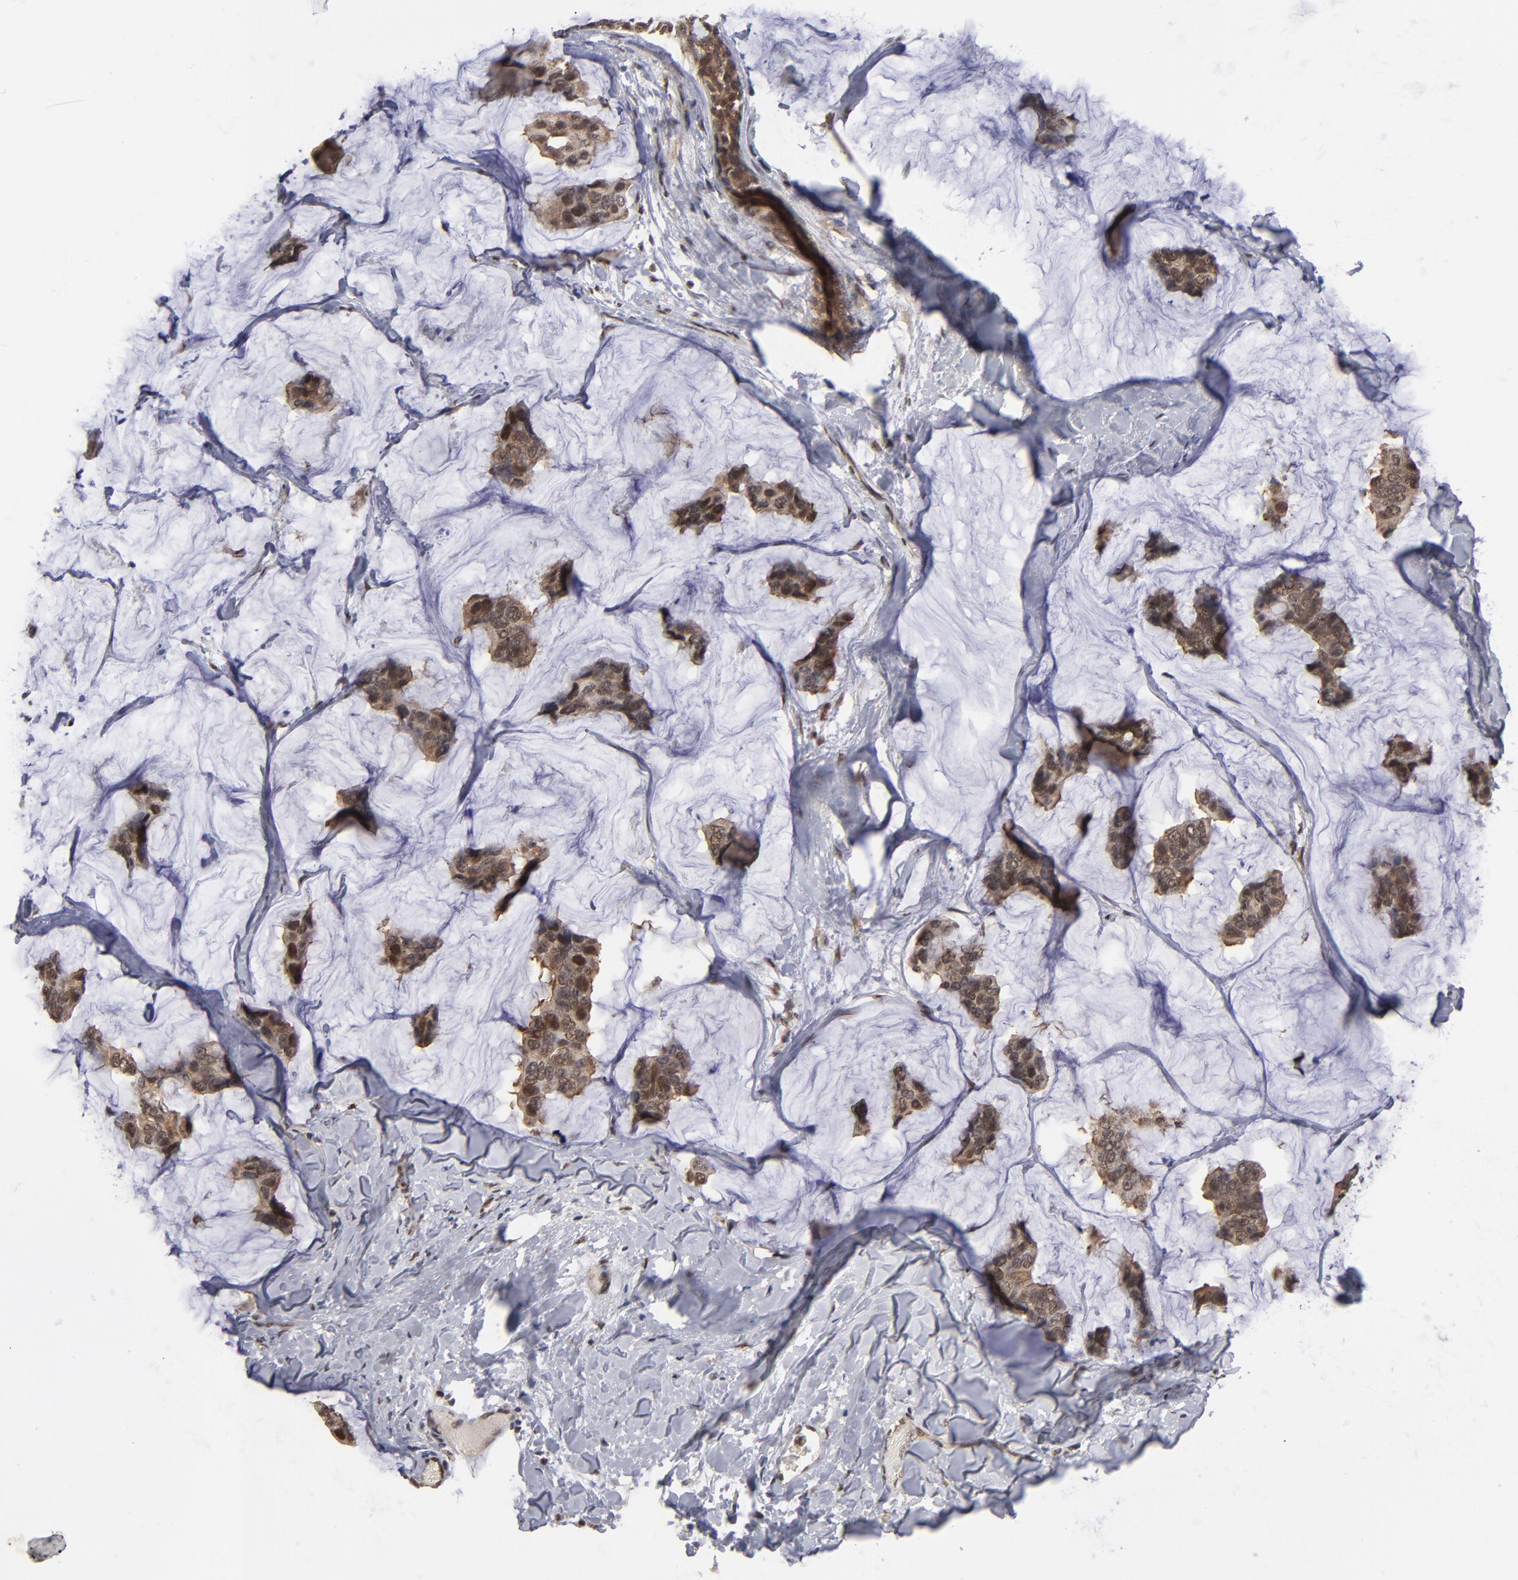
{"staining": {"intensity": "moderate", "quantity": ">75%", "location": "cytoplasmic/membranous,nuclear"}, "tissue": "breast cancer", "cell_type": "Tumor cells", "image_type": "cancer", "snomed": [{"axis": "morphology", "description": "Normal tissue, NOS"}, {"axis": "morphology", "description": "Duct carcinoma"}, {"axis": "topography", "description": "Breast"}], "caption": "Tumor cells display medium levels of moderate cytoplasmic/membranous and nuclear expression in approximately >75% of cells in human breast infiltrating ductal carcinoma.", "gene": "HUWE1", "patient": {"sex": "female", "age": 50}}